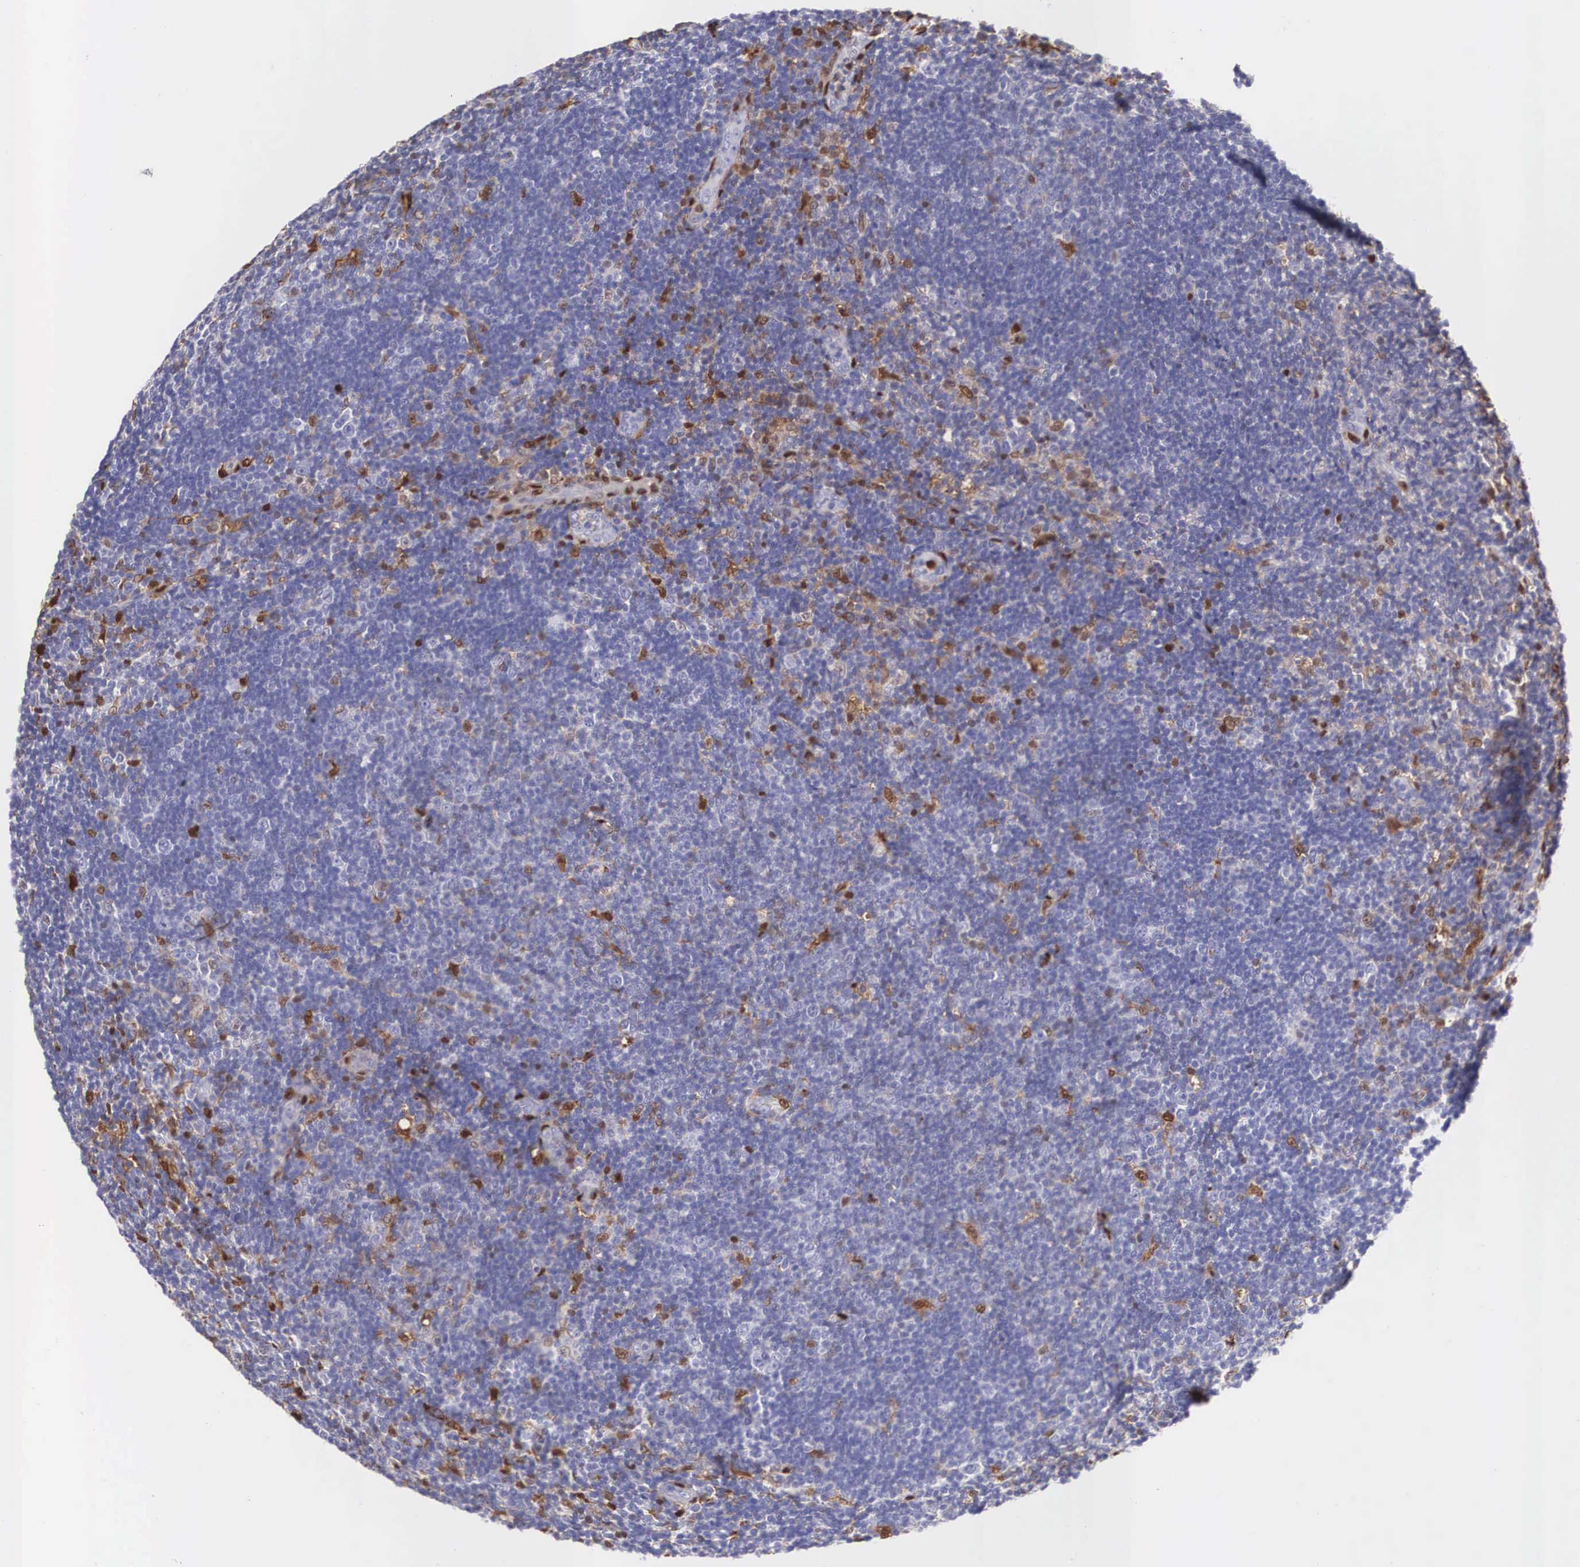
{"staining": {"intensity": "negative", "quantity": "none", "location": "none"}, "tissue": "lymphoma", "cell_type": "Tumor cells", "image_type": "cancer", "snomed": [{"axis": "morphology", "description": "Malignant lymphoma, non-Hodgkin's type, Low grade"}, {"axis": "topography", "description": "Lymph node"}], "caption": "Tumor cells are negative for brown protein staining in lymphoma.", "gene": "LGALS1", "patient": {"sex": "male", "age": 49}}